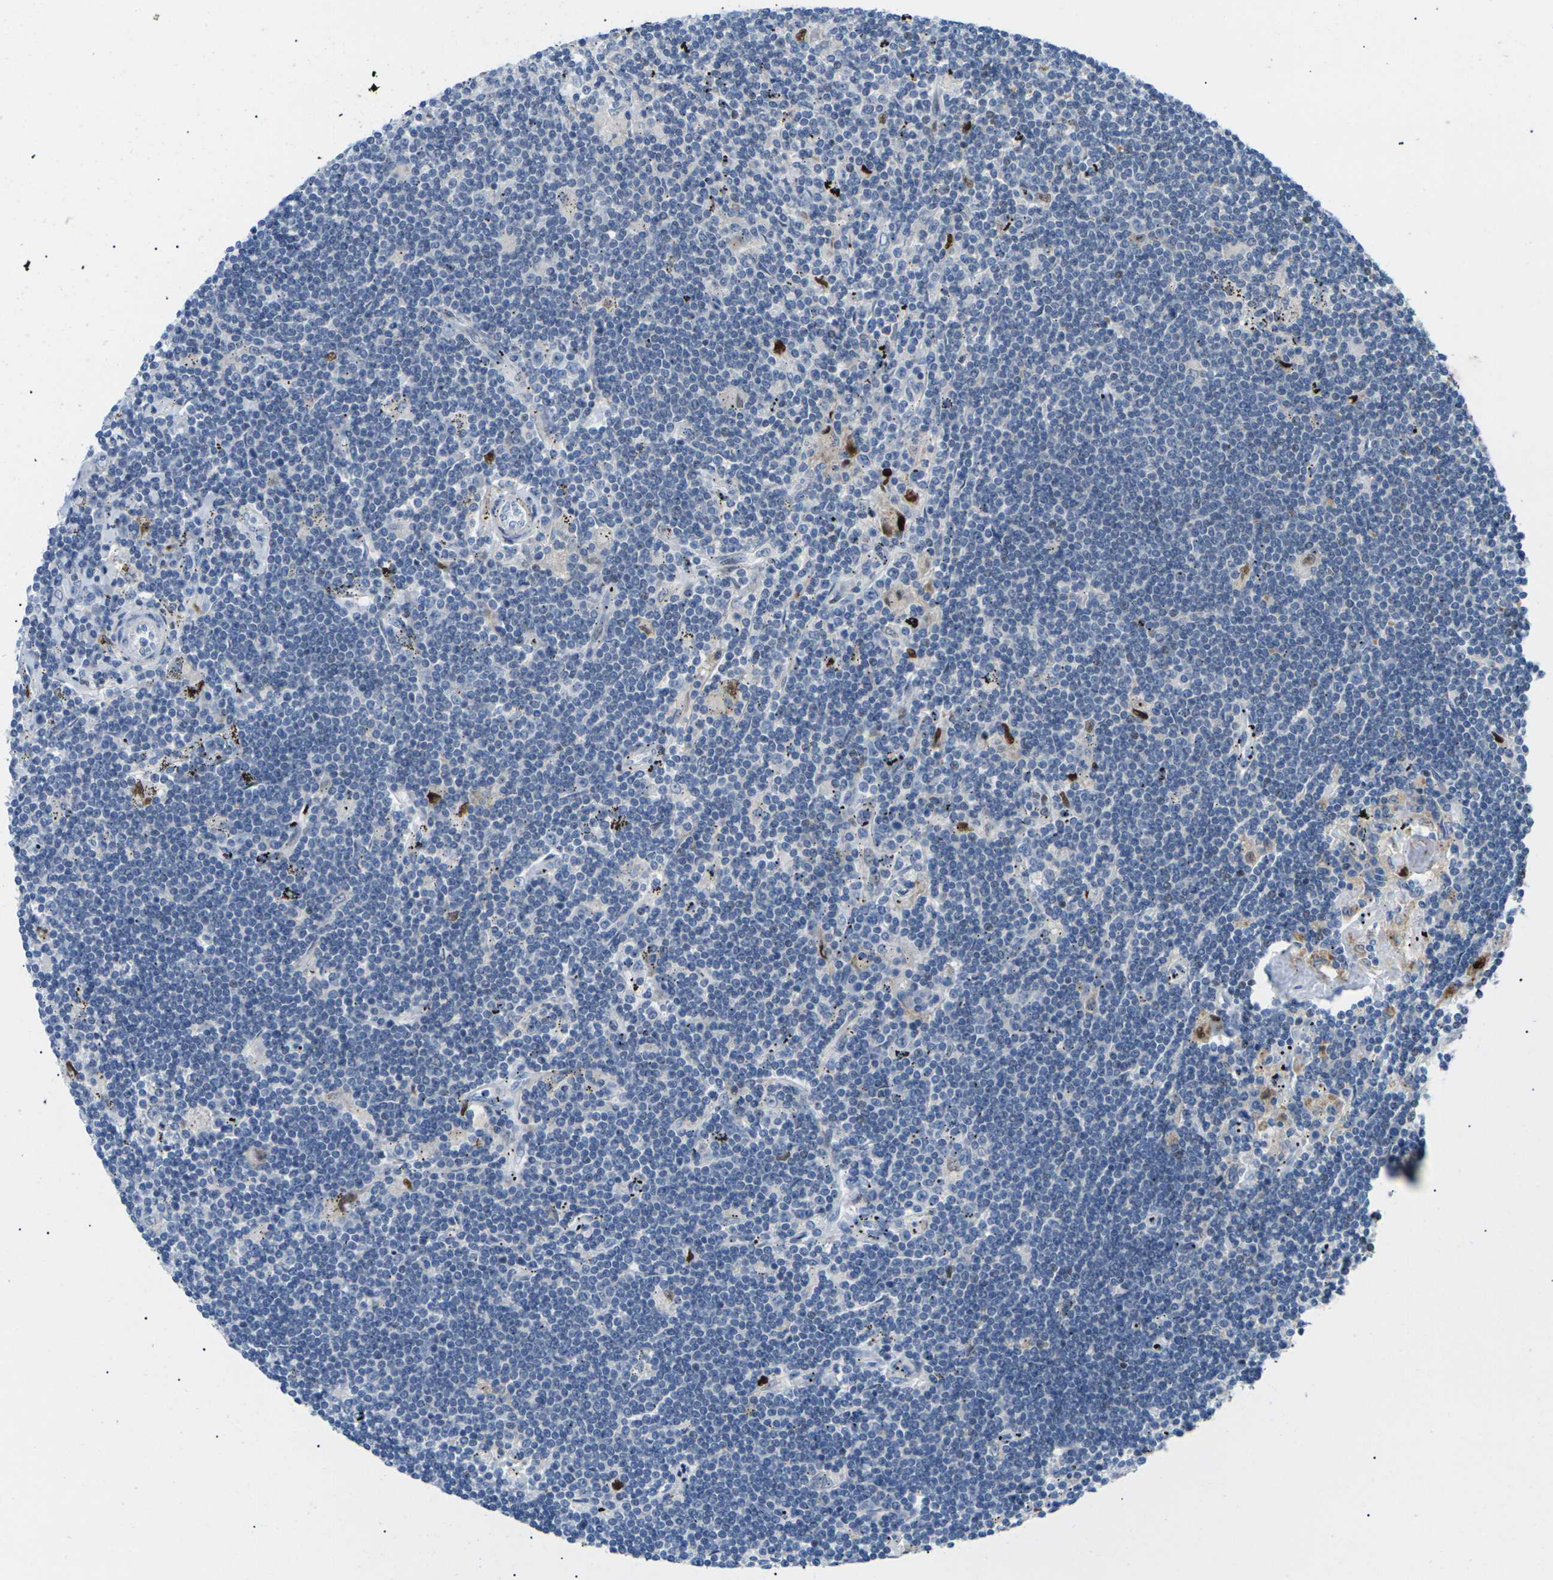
{"staining": {"intensity": "negative", "quantity": "none", "location": "none"}, "tissue": "lymphoma", "cell_type": "Tumor cells", "image_type": "cancer", "snomed": [{"axis": "morphology", "description": "Malignant lymphoma, non-Hodgkin's type, Low grade"}, {"axis": "topography", "description": "Spleen"}], "caption": "Tumor cells are negative for brown protein staining in malignant lymphoma, non-Hodgkin's type (low-grade). The staining was performed using DAB (3,3'-diaminobenzidine) to visualize the protein expression in brown, while the nuclei were stained in blue with hematoxylin (Magnification: 20x).", "gene": "RPS6KA3", "patient": {"sex": "male", "age": 76}}